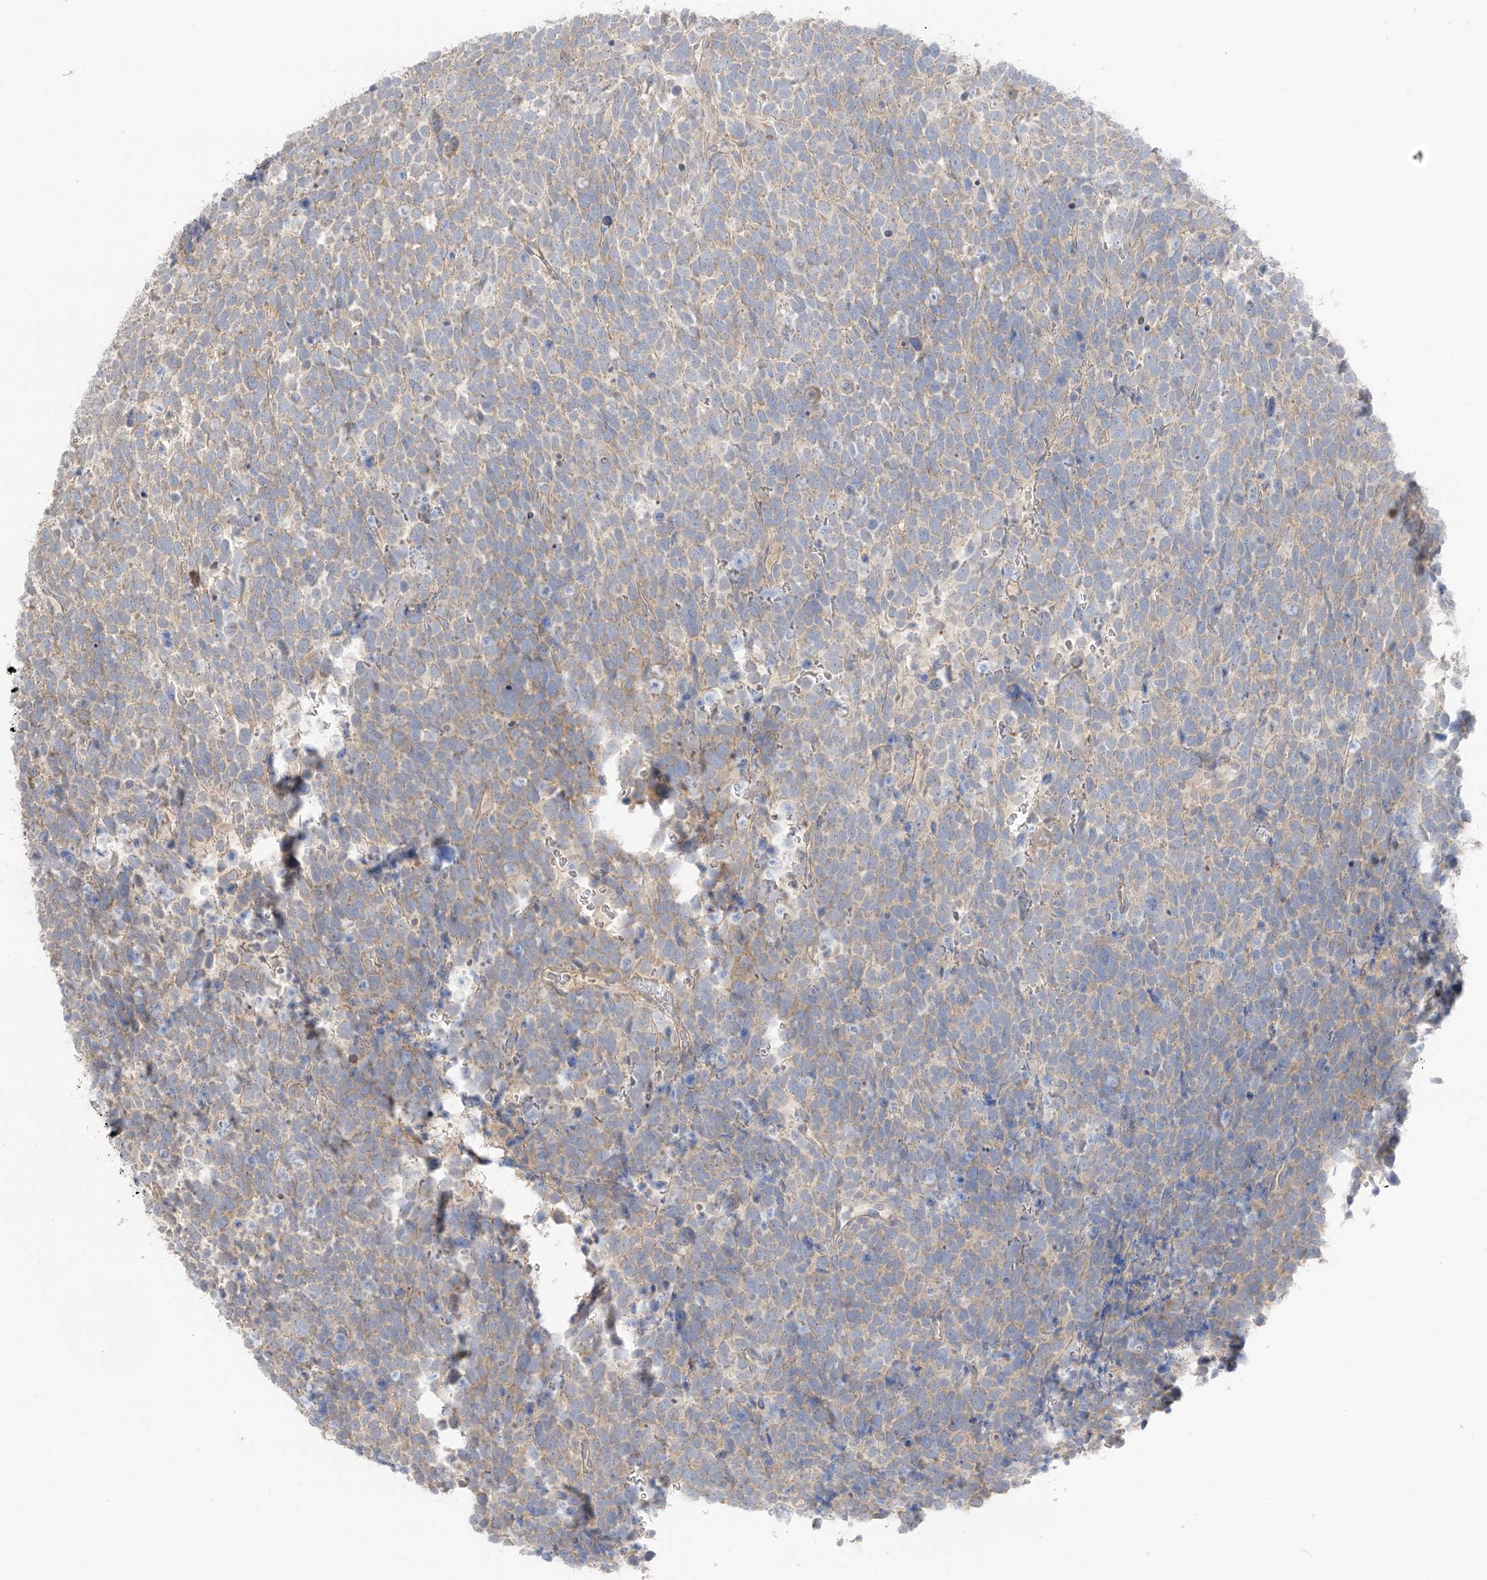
{"staining": {"intensity": "weak", "quantity": "25%-75%", "location": "cytoplasmic/membranous"}, "tissue": "urothelial cancer", "cell_type": "Tumor cells", "image_type": "cancer", "snomed": [{"axis": "morphology", "description": "Urothelial carcinoma, High grade"}, {"axis": "topography", "description": "Urinary bladder"}], "caption": "Weak cytoplasmic/membranous expression for a protein is identified in about 25%-75% of tumor cells of high-grade urothelial carcinoma using immunohistochemistry (IHC).", "gene": "NALCN", "patient": {"sex": "female", "age": 82}}